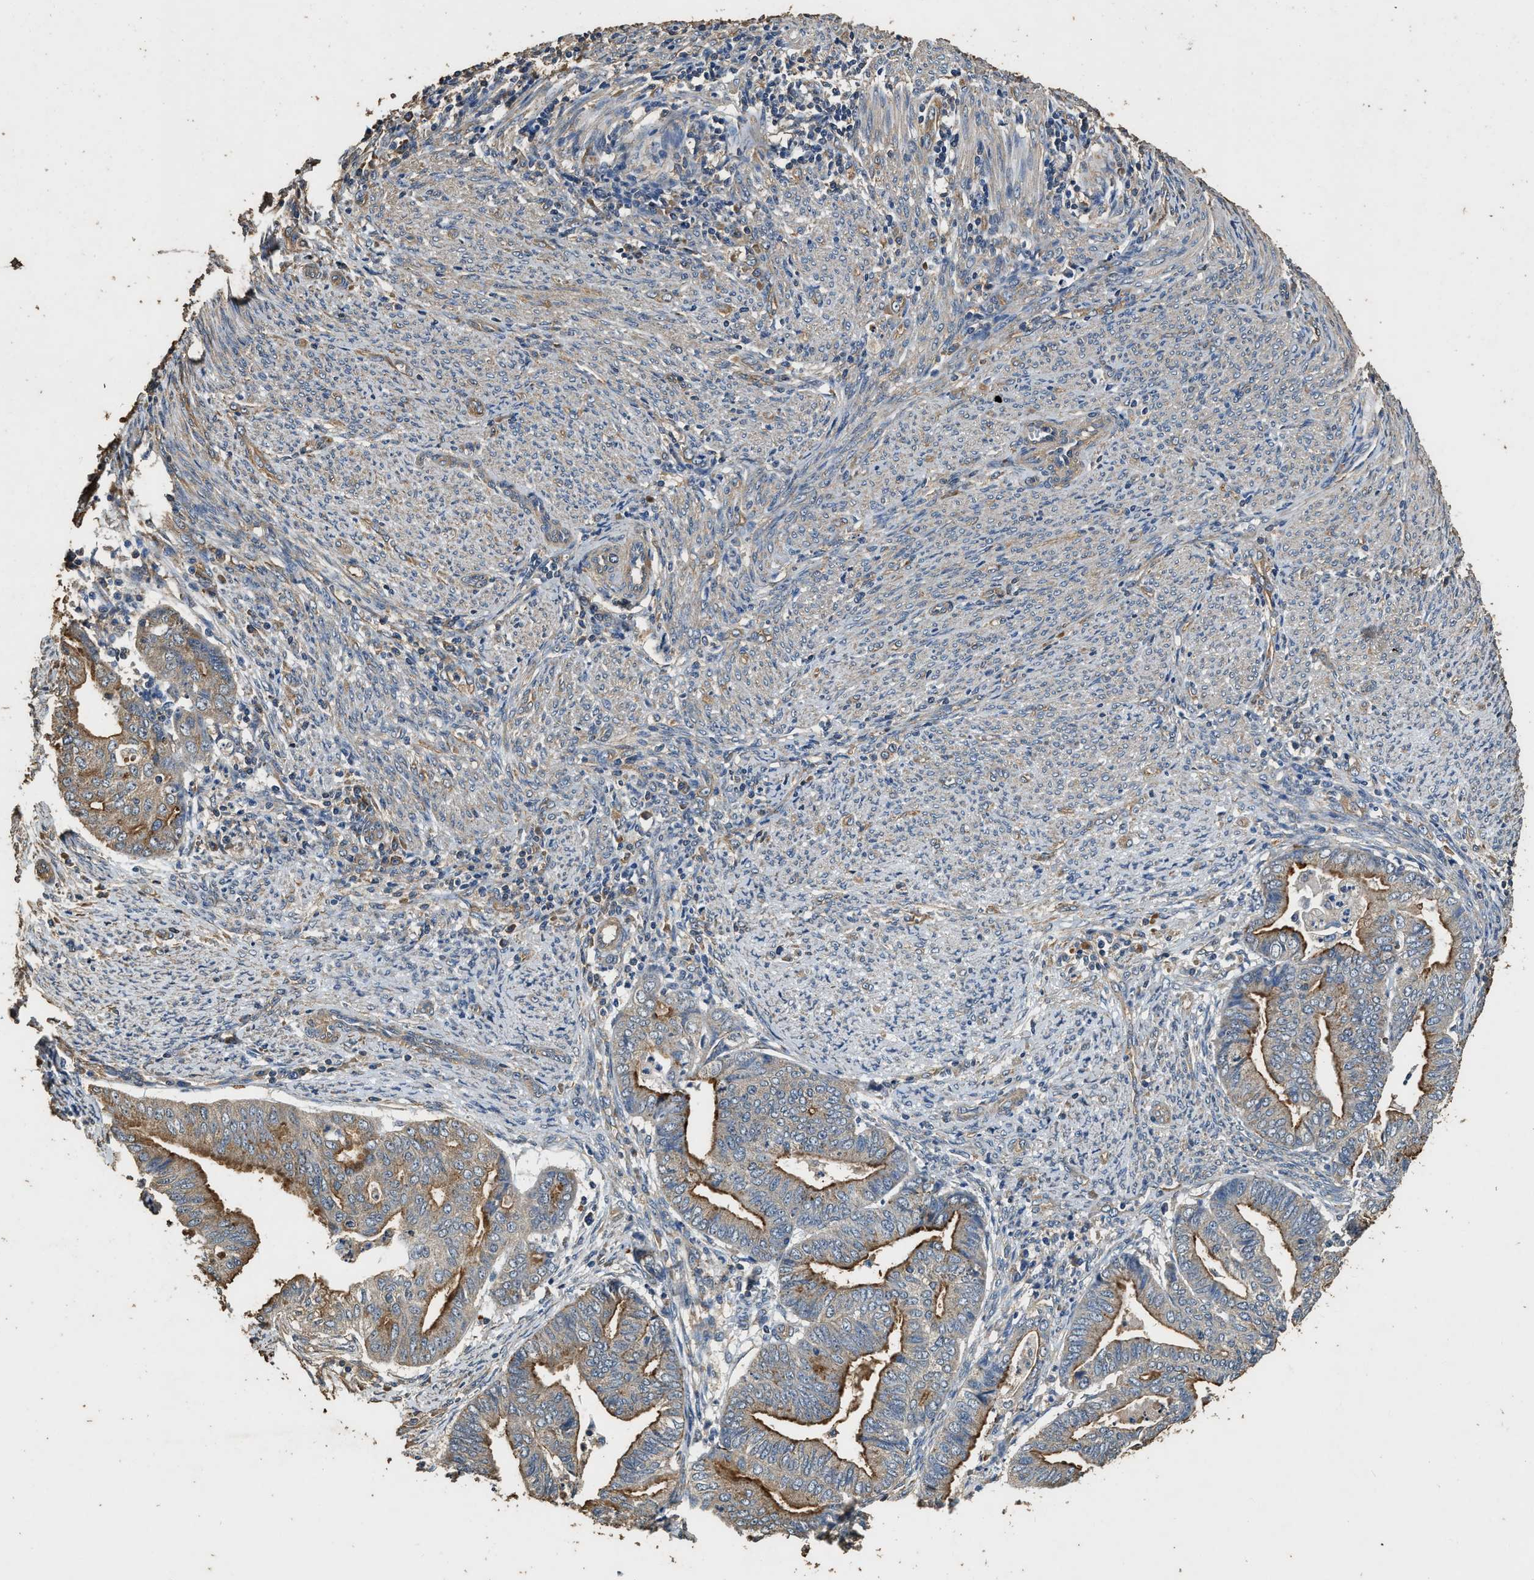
{"staining": {"intensity": "moderate", "quantity": ">75%", "location": "cytoplasmic/membranous"}, "tissue": "endometrial cancer", "cell_type": "Tumor cells", "image_type": "cancer", "snomed": [{"axis": "morphology", "description": "Adenocarcinoma, NOS"}, {"axis": "topography", "description": "Endometrium"}], "caption": "Endometrial cancer (adenocarcinoma) stained with DAB IHC exhibits medium levels of moderate cytoplasmic/membranous positivity in approximately >75% of tumor cells.", "gene": "MIB1", "patient": {"sex": "female", "age": 79}}